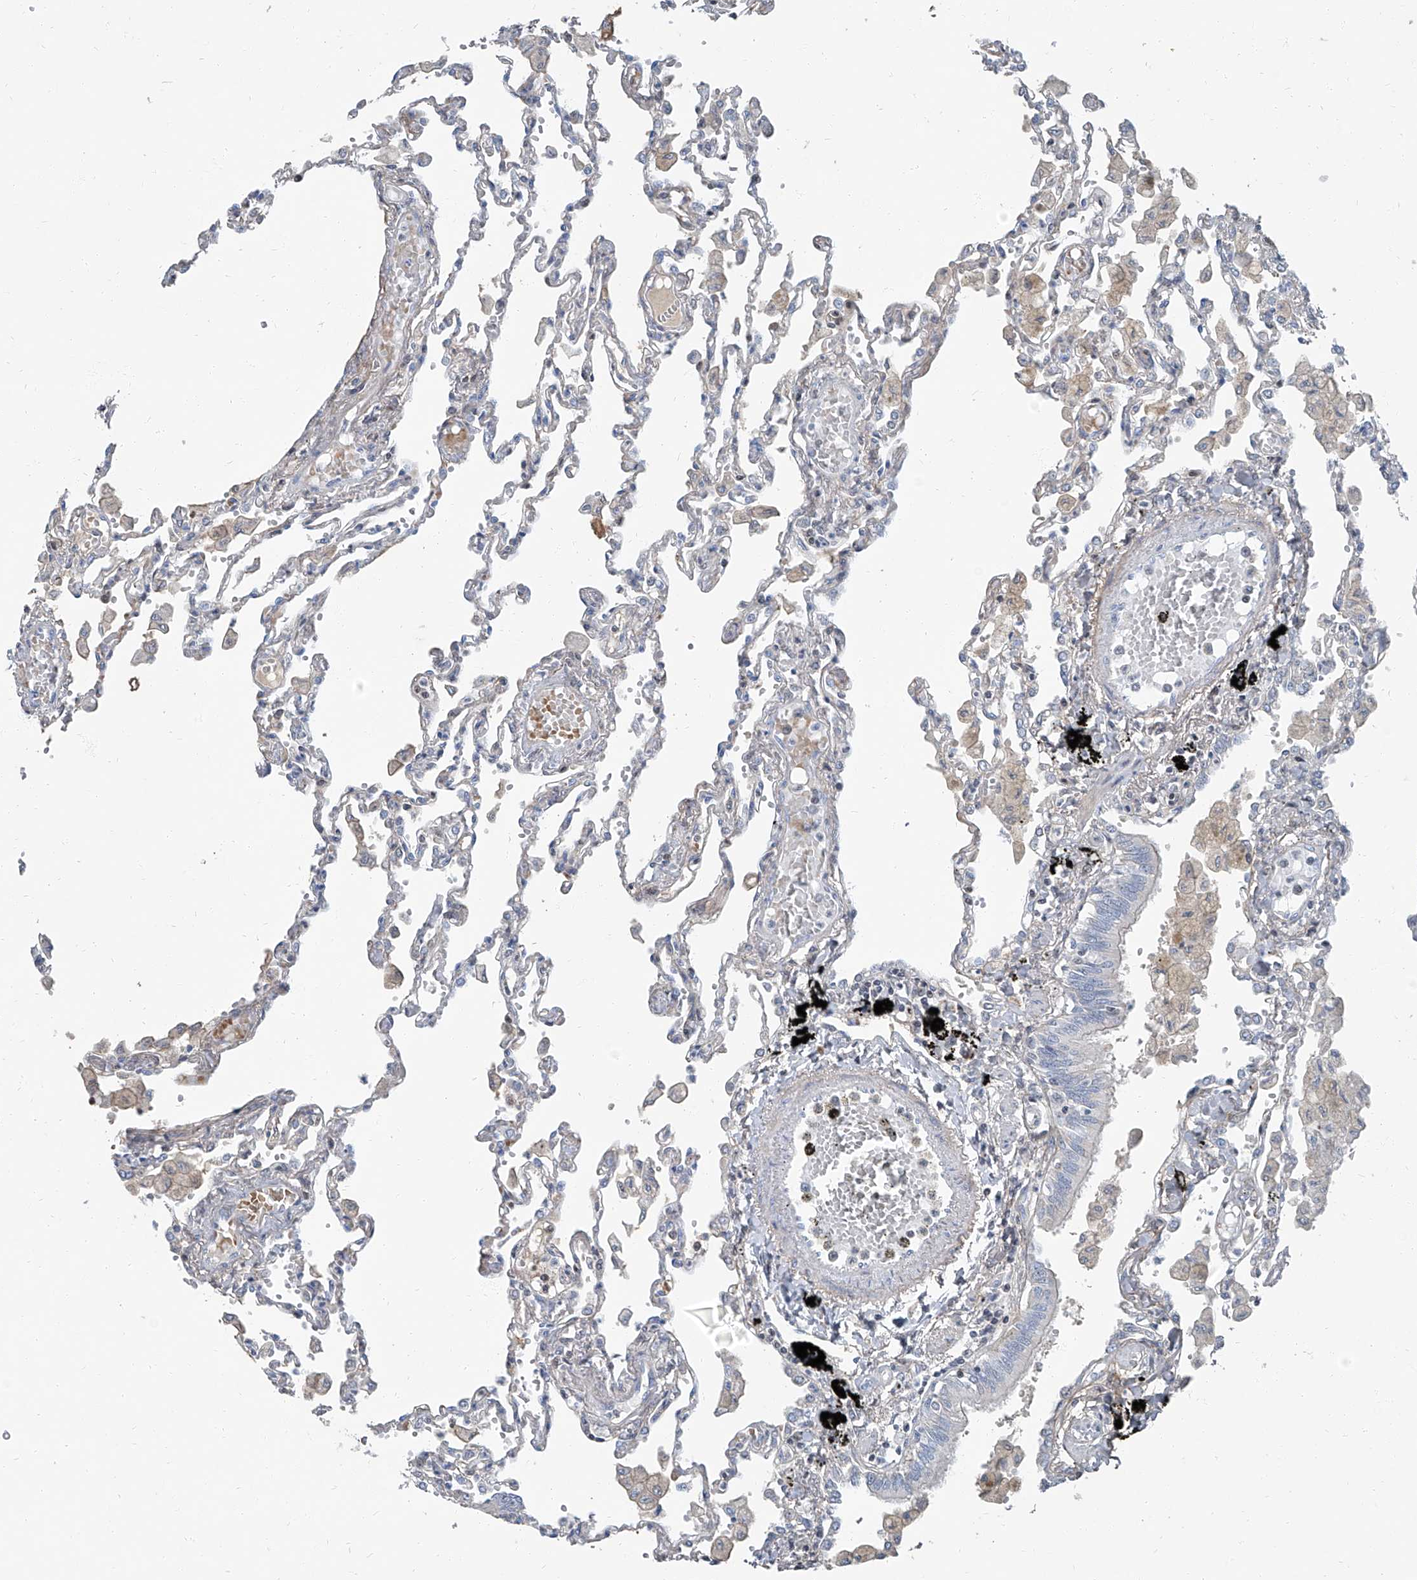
{"staining": {"intensity": "negative", "quantity": "none", "location": "none"}, "tissue": "lung", "cell_type": "Alveolar cells", "image_type": "normal", "snomed": [{"axis": "morphology", "description": "Normal tissue, NOS"}, {"axis": "topography", "description": "Bronchus"}, {"axis": "topography", "description": "Lung"}], "caption": "IHC histopathology image of unremarkable lung: human lung stained with DAB shows no significant protein expression in alveolar cells.", "gene": "HOXA3", "patient": {"sex": "female", "age": 49}}